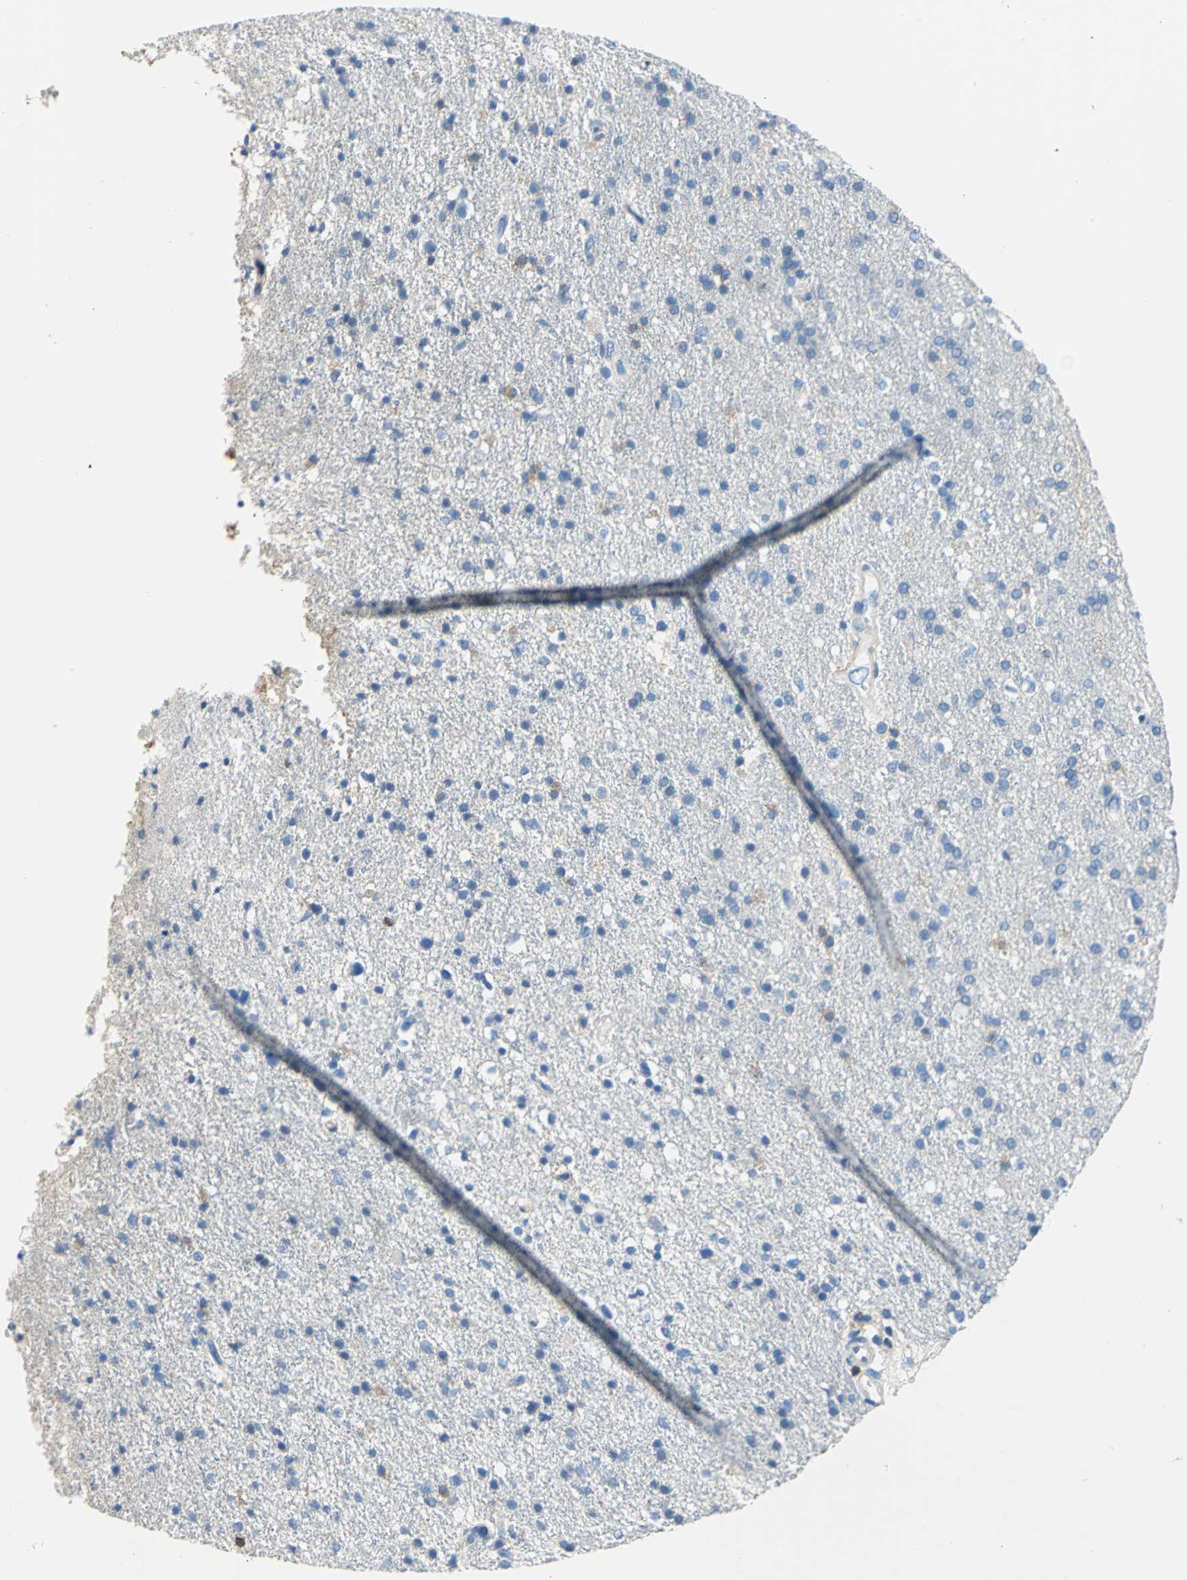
{"staining": {"intensity": "weak", "quantity": "<25%", "location": "cytoplasmic/membranous"}, "tissue": "glioma", "cell_type": "Tumor cells", "image_type": "cancer", "snomed": [{"axis": "morphology", "description": "Glioma, malignant, High grade"}, {"axis": "topography", "description": "Brain"}], "caption": "Immunohistochemical staining of malignant glioma (high-grade) demonstrates no significant positivity in tumor cells.", "gene": "SEPTIN6", "patient": {"sex": "male", "age": 33}}